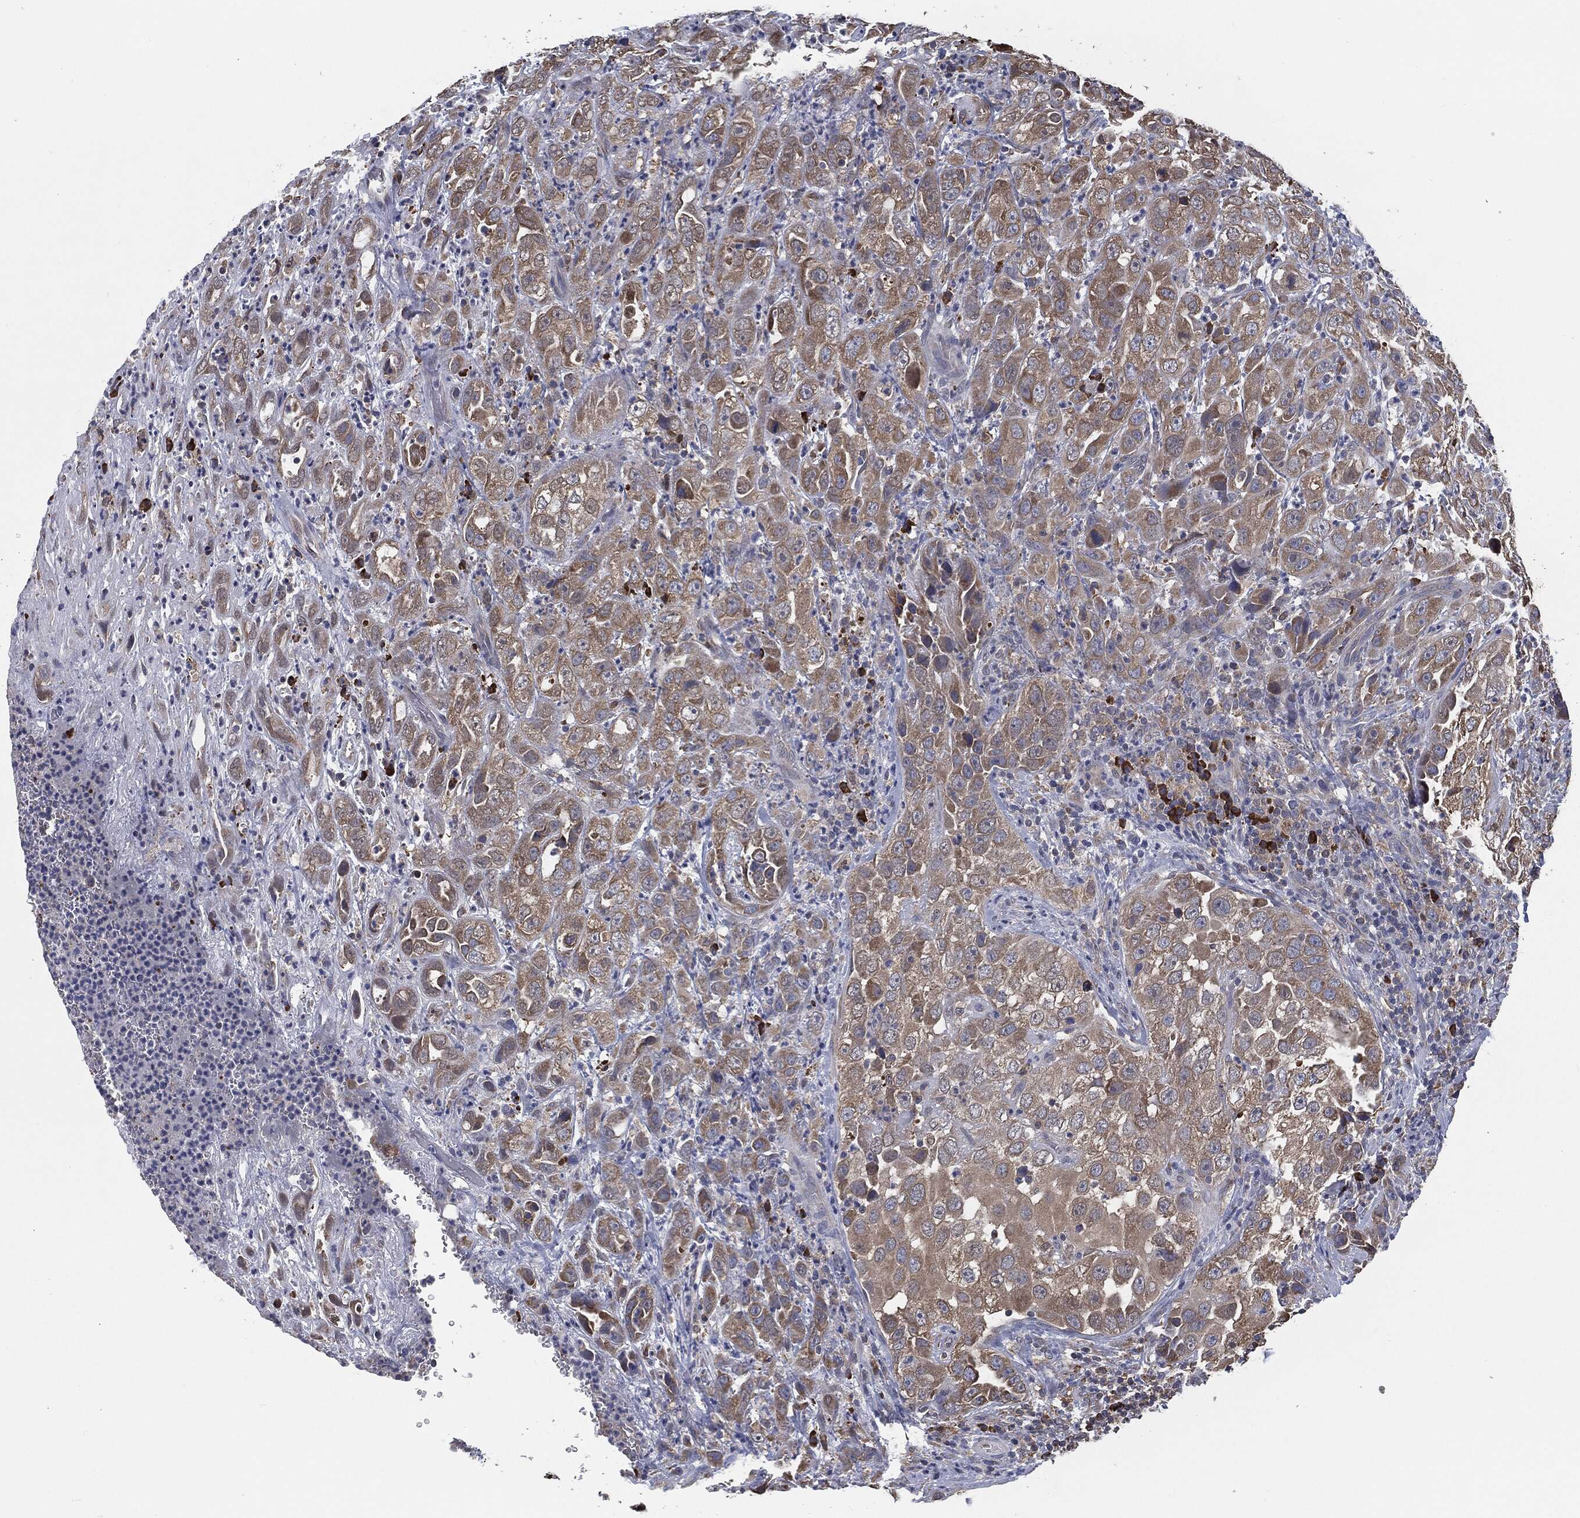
{"staining": {"intensity": "moderate", "quantity": ">75%", "location": "cytoplasmic/membranous"}, "tissue": "urothelial cancer", "cell_type": "Tumor cells", "image_type": "cancer", "snomed": [{"axis": "morphology", "description": "Urothelial carcinoma, High grade"}, {"axis": "topography", "description": "Urinary bladder"}], "caption": "Human urothelial cancer stained with a brown dye displays moderate cytoplasmic/membranous positive positivity in approximately >75% of tumor cells.", "gene": "PRDX4", "patient": {"sex": "female", "age": 41}}